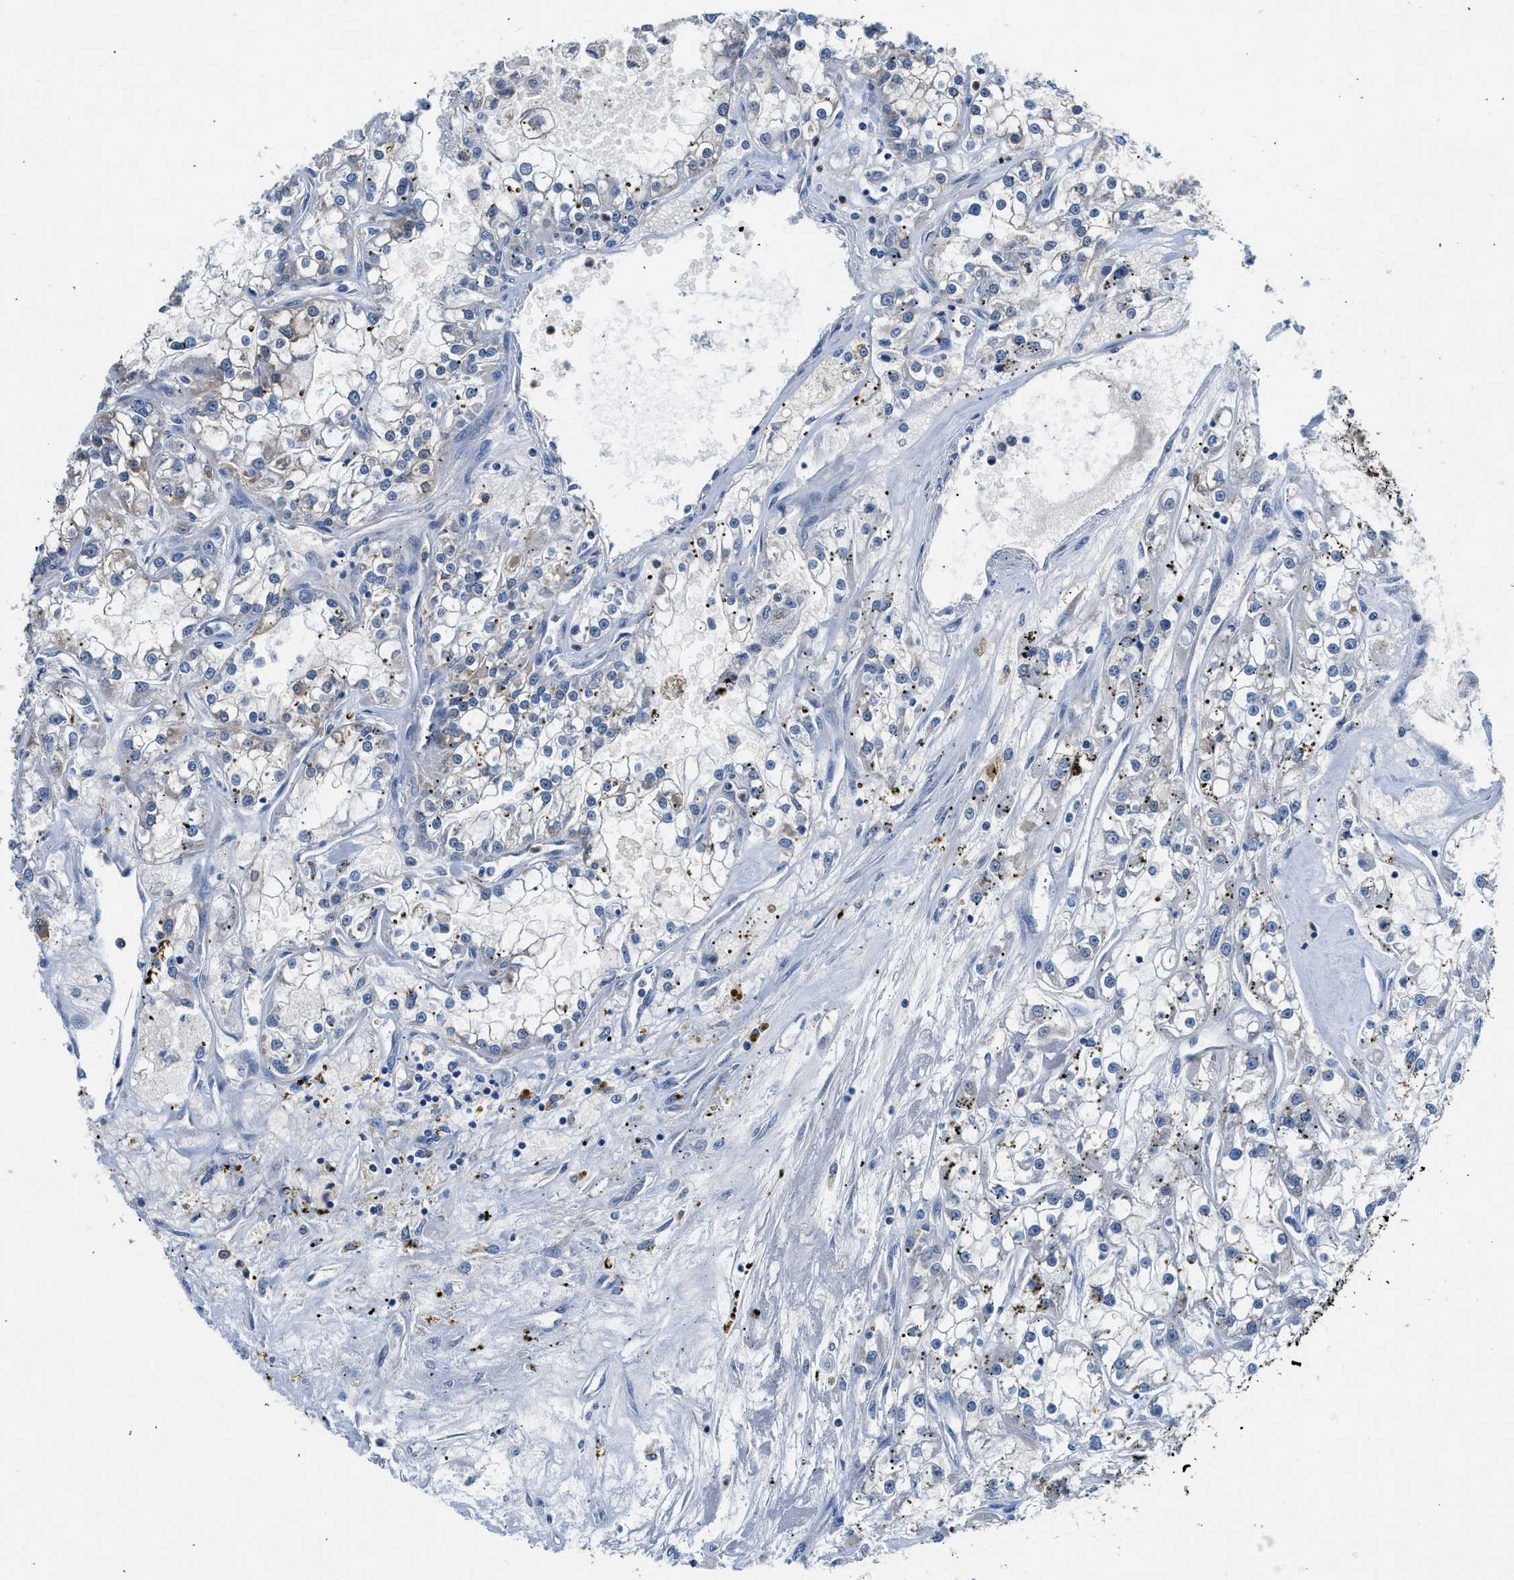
{"staining": {"intensity": "negative", "quantity": "none", "location": "none"}, "tissue": "renal cancer", "cell_type": "Tumor cells", "image_type": "cancer", "snomed": [{"axis": "morphology", "description": "Adenocarcinoma, NOS"}, {"axis": "topography", "description": "Kidney"}], "caption": "Immunohistochemistry (IHC) of human renal cancer demonstrates no staining in tumor cells.", "gene": "FADS6", "patient": {"sex": "female", "age": 52}}